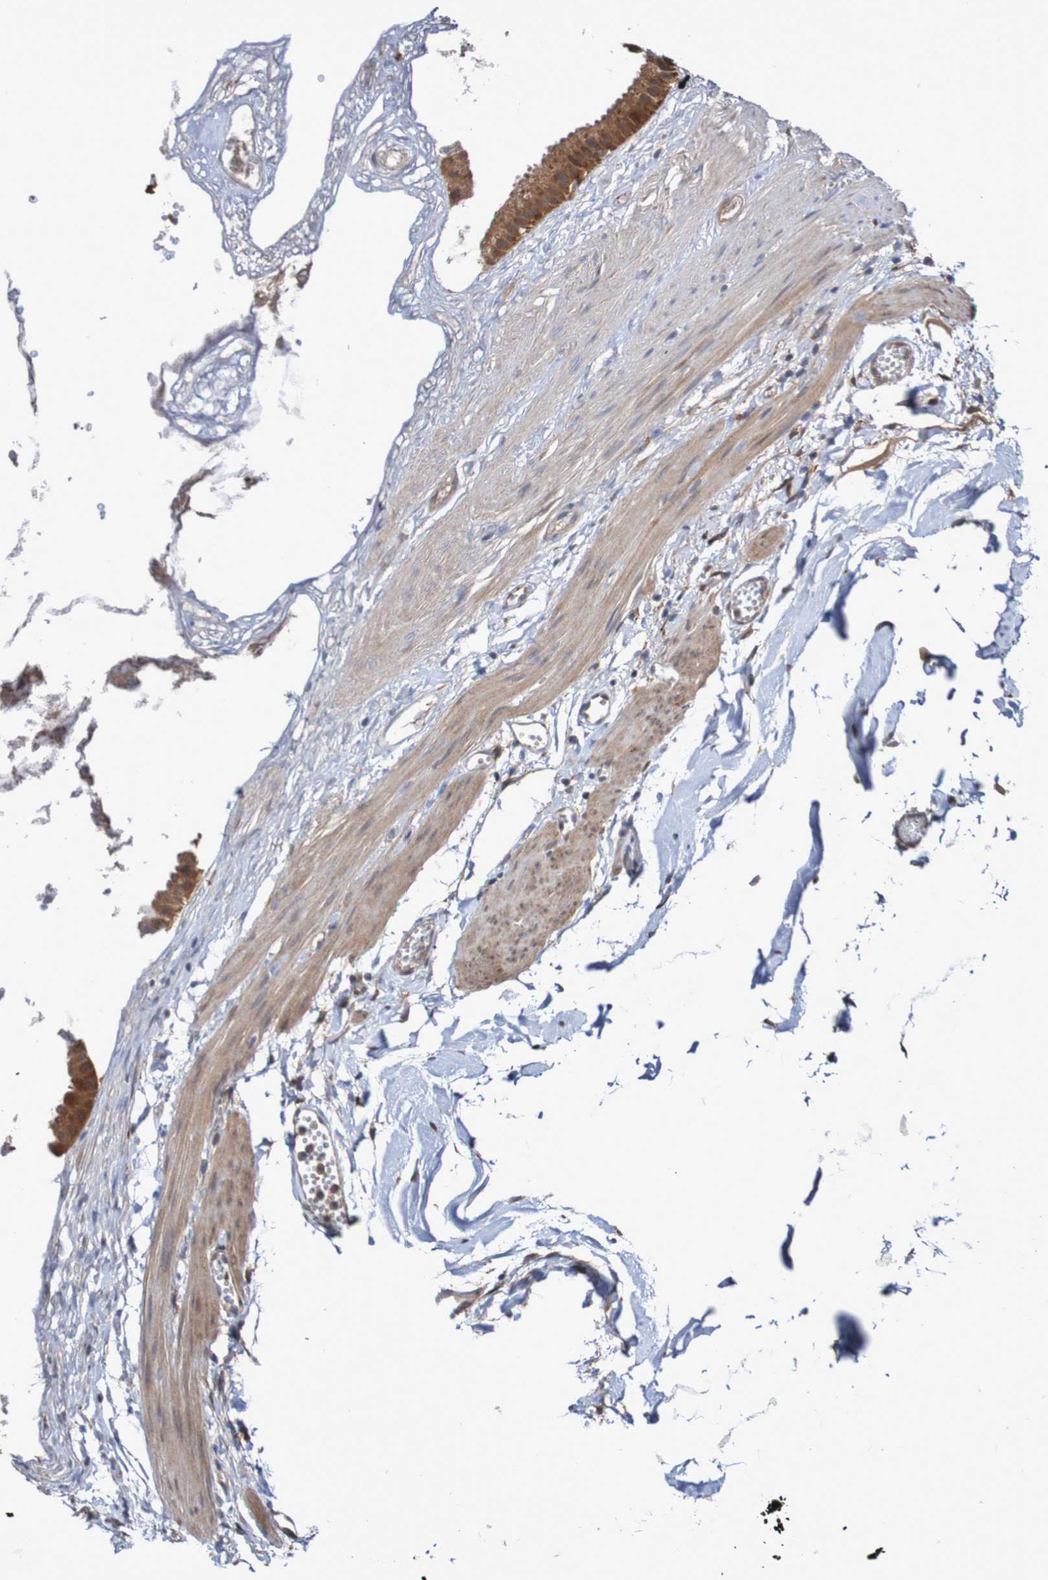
{"staining": {"intensity": "moderate", "quantity": ">75%", "location": "cytoplasmic/membranous"}, "tissue": "gallbladder", "cell_type": "Glandular cells", "image_type": "normal", "snomed": [{"axis": "morphology", "description": "Normal tissue, NOS"}, {"axis": "topography", "description": "Gallbladder"}], "caption": "A high-resolution image shows immunohistochemistry staining of normal gallbladder, which demonstrates moderate cytoplasmic/membranous expression in about >75% of glandular cells.", "gene": "PHPT1", "patient": {"sex": "female", "age": 64}}